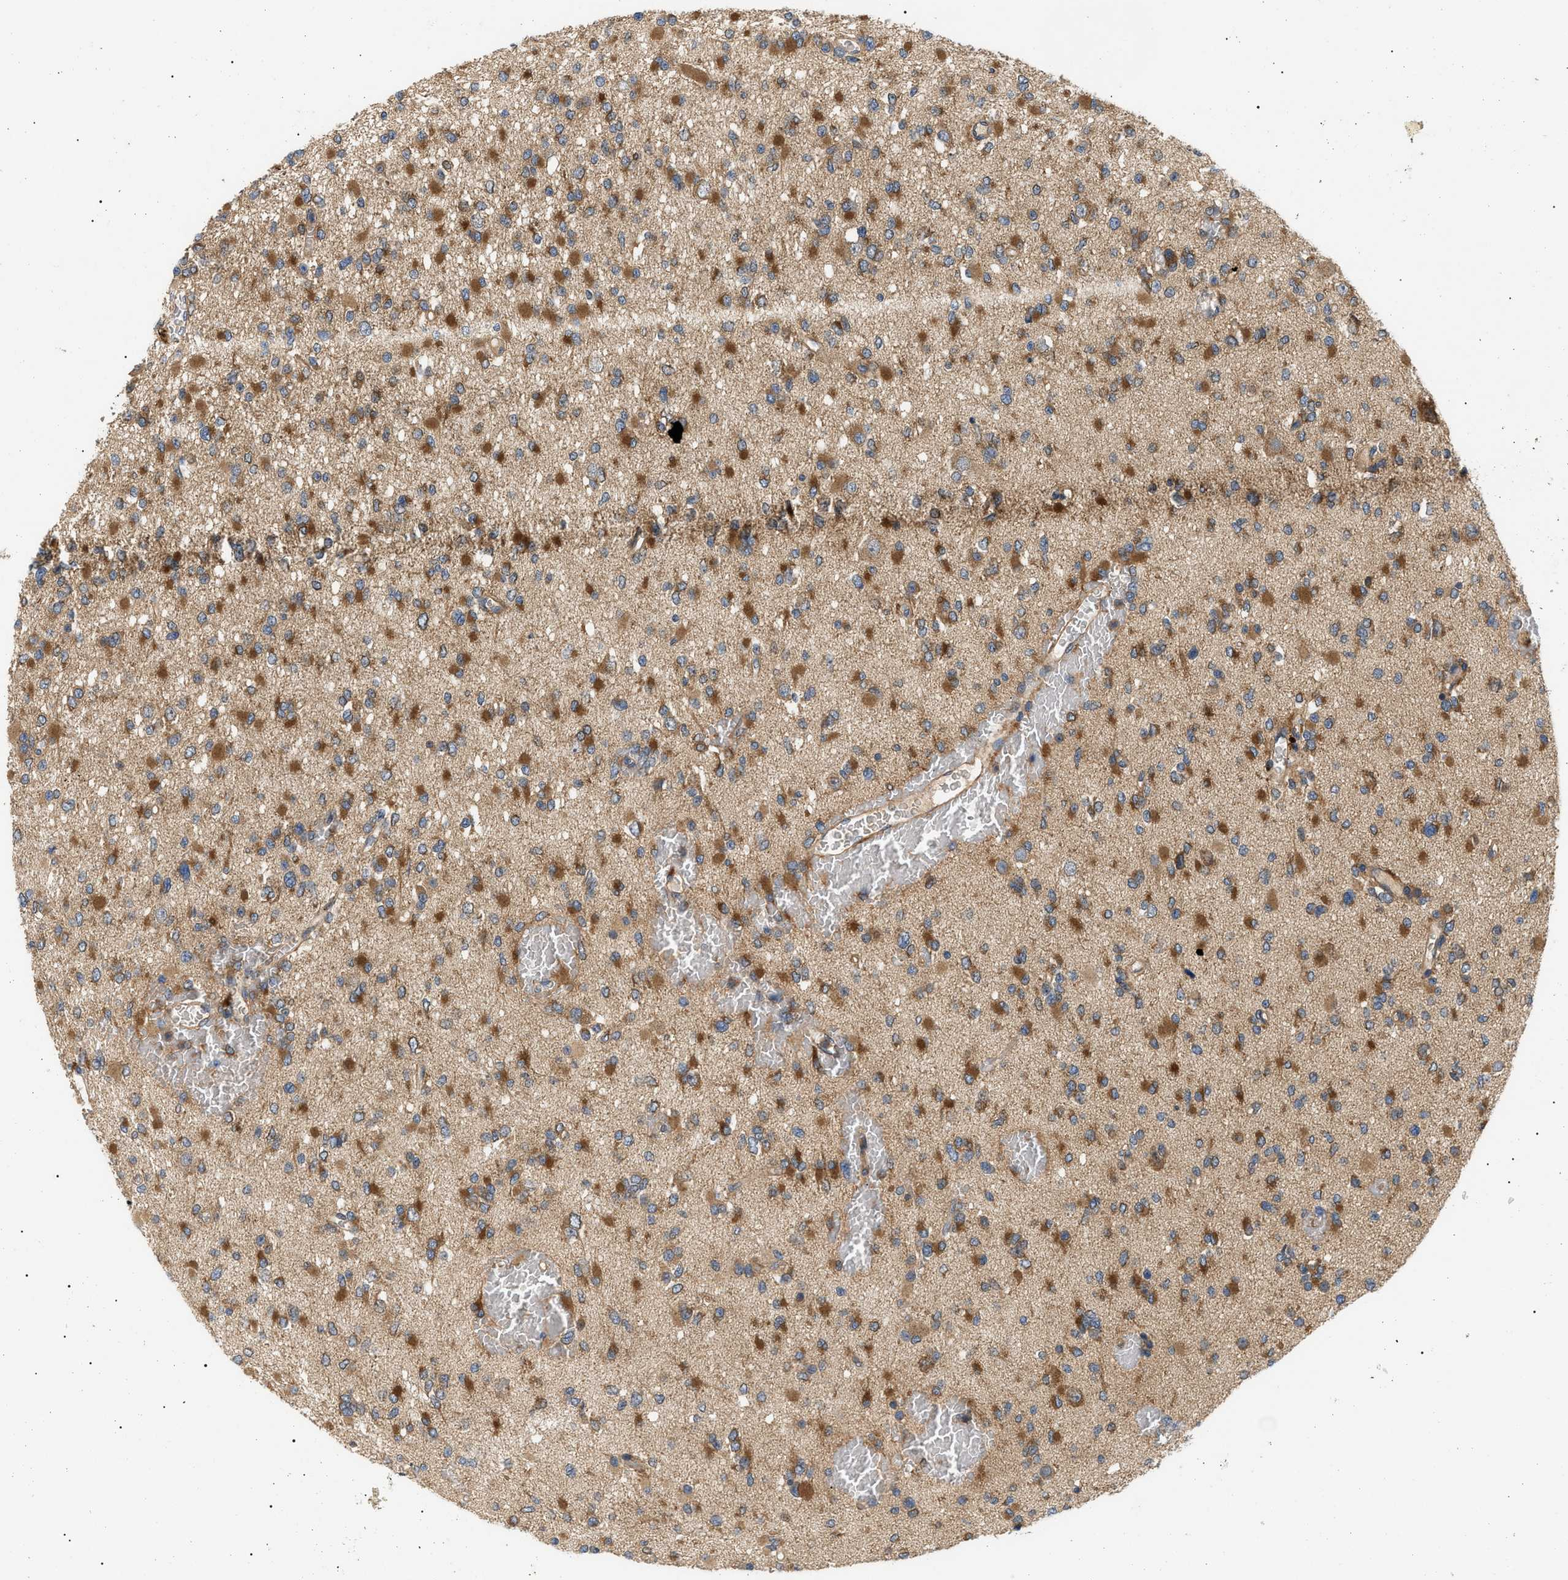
{"staining": {"intensity": "moderate", "quantity": ">75%", "location": "cytoplasmic/membranous"}, "tissue": "glioma", "cell_type": "Tumor cells", "image_type": "cancer", "snomed": [{"axis": "morphology", "description": "Glioma, malignant, Low grade"}, {"axis": "topography", "description": "Brain"}], "caption": "Protein staining by immunohistochemistry (IHC) shows moderate cytoplasmic/membranous expression in about >75% of tumor cells in malignant glioma (low-grade). (Stains: DAB in brown, nuclei in blue, Microscopy: brightfield microscopy at high magnification).", "gene": "PPM1B", "patient": {"sex": "female", "age": 22}}